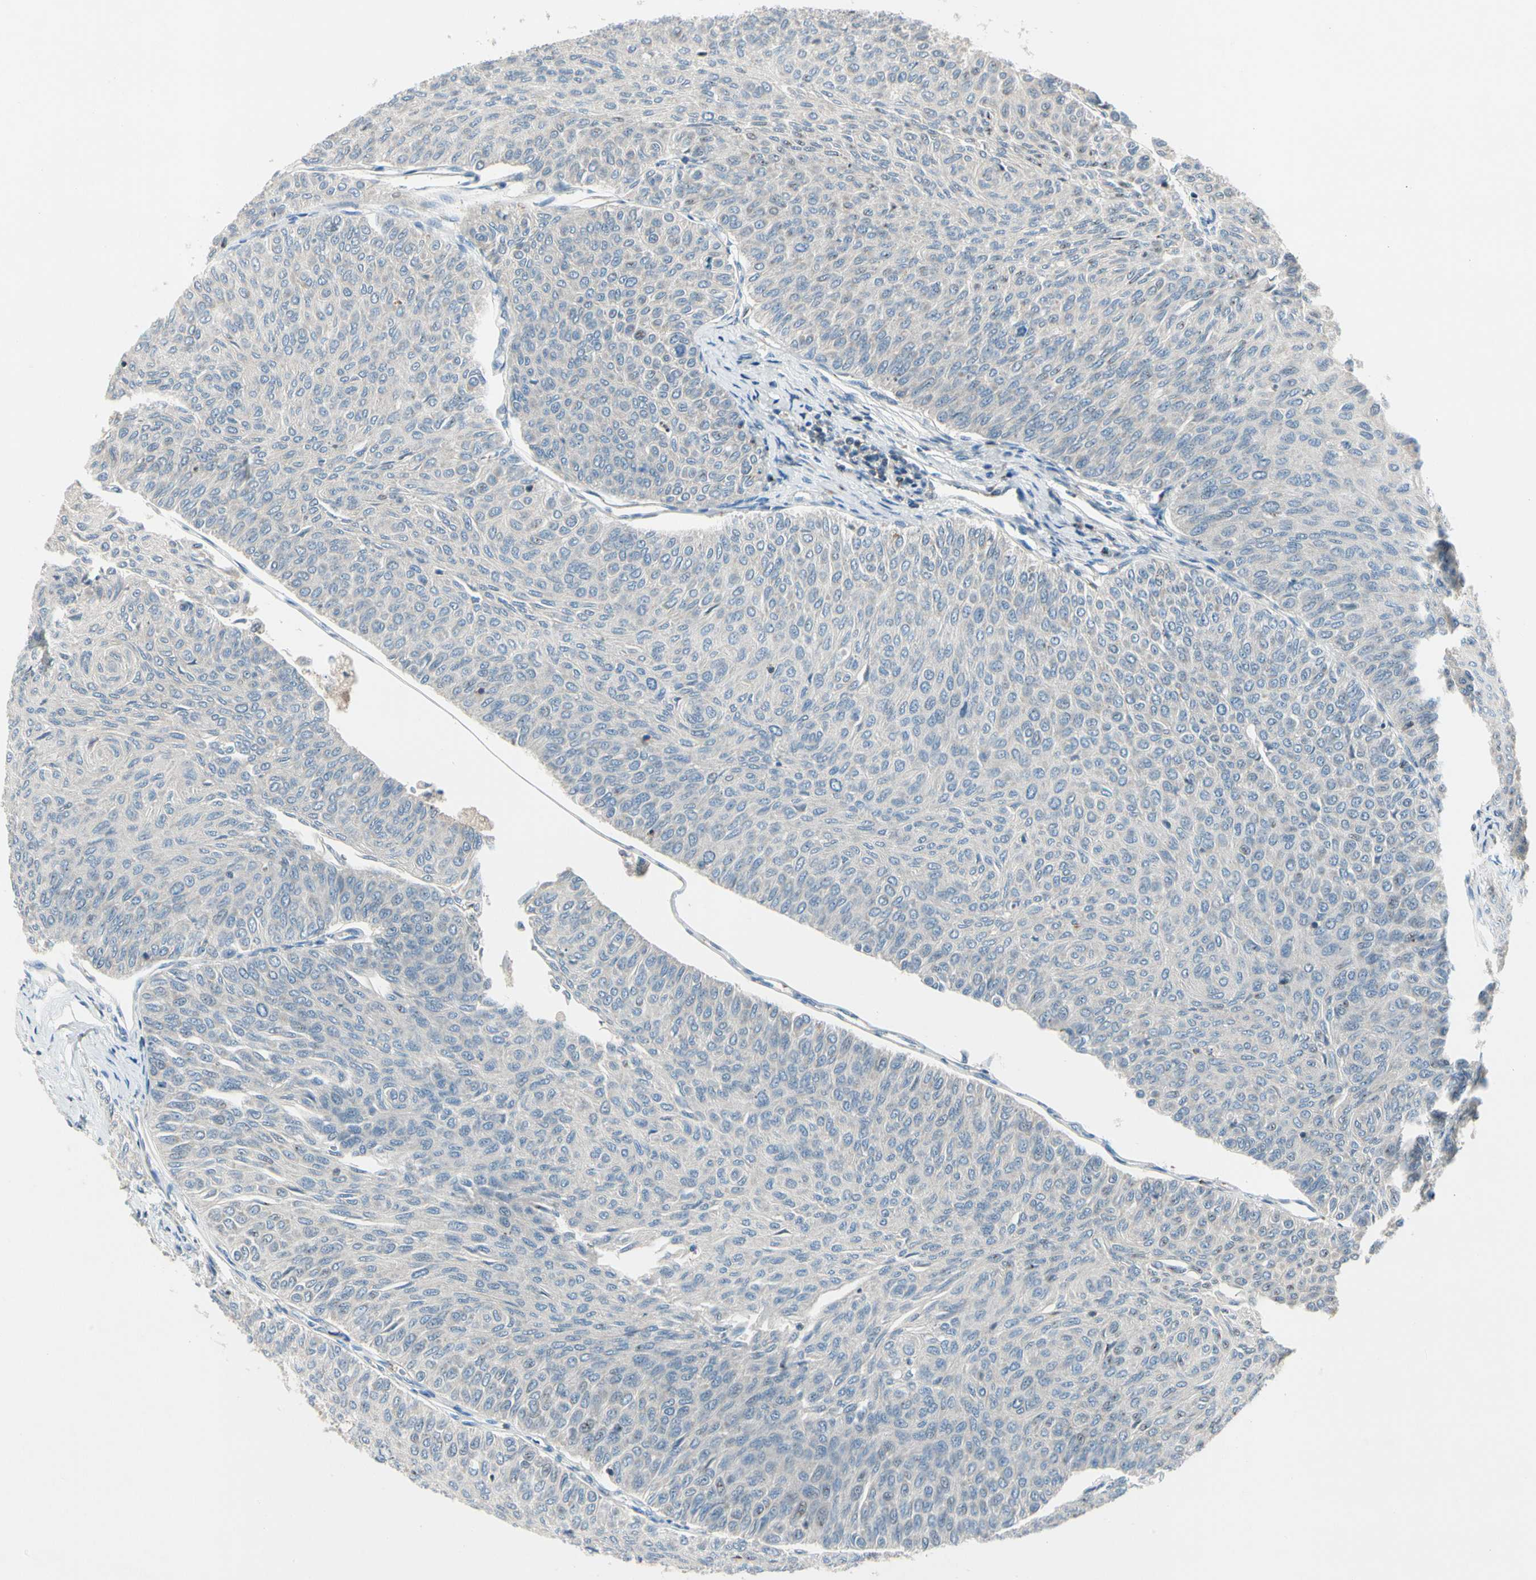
{"staining": {"intensity": "negative", "quantity": "none", "location": "none"}, "tissue": "urothelial cancer", "cell_type": "Tumor cells", "image_type": "cancer", "snomed": [{"axis": "morphology", "description": "Urothelial carcinoma, Low grade"}, {"axis": "topography", "description": "Urinary bladder"}], "caption": "The photomicrograph shows no significant staining in tumor cells of urothelial carcinoma (low-grade).", "gene": "CDH6", "patient": {"sex": "male", "age": 78}}